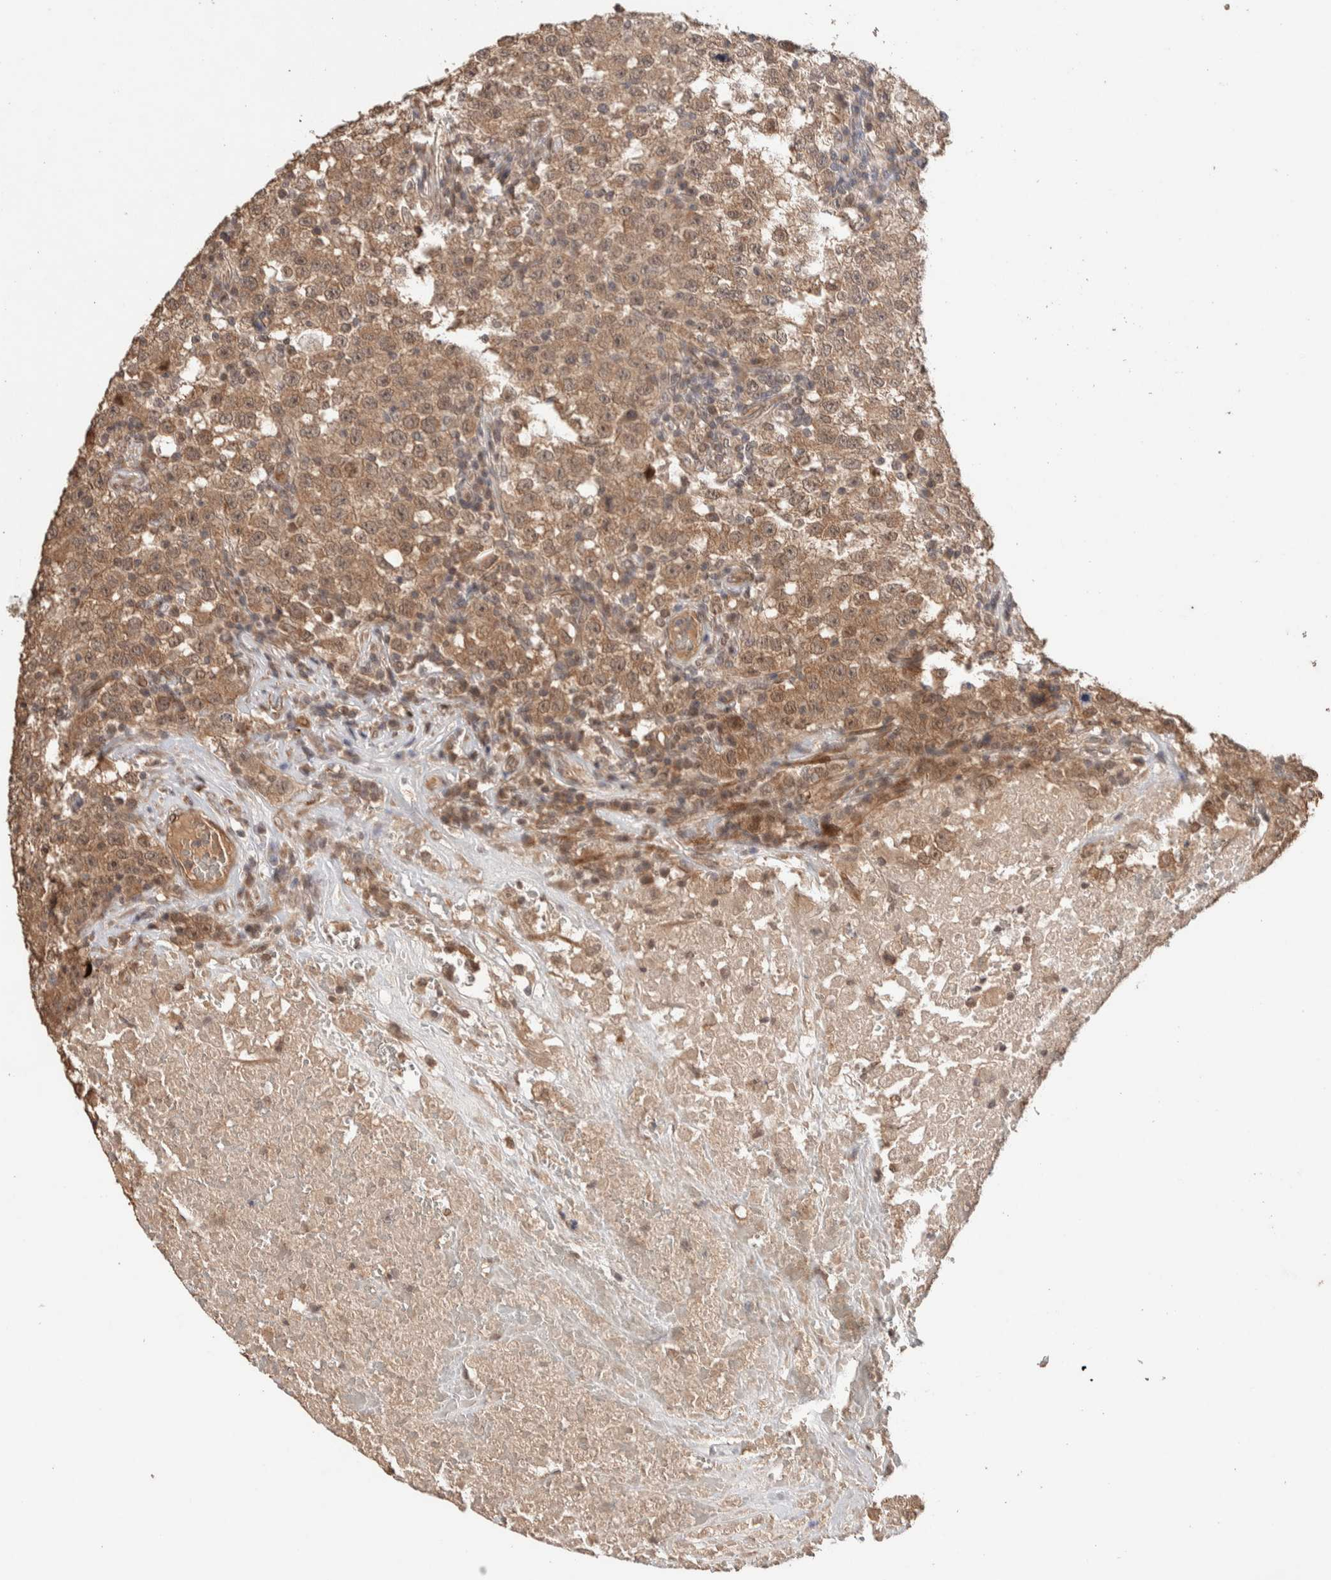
{"staining": {"intensity": "moderate", "quantity": ">75%", "location": "cytoplasmic/membranous,nuclear"}, "tissue": "testis cancer", "cell_type": "Tumor cells", "image_type": "cancer", "snomed": [{"axis": "morphology", "description": "Seminoma, NOS"}, {"axis": "topography", "description": "Testis"}], "caption": "Immunohistochemical staining of testis cancer (seminoma) demonstrates medium levels of moderate cytoplasmic/membranous and nuclear protein positivity in about >75% of tumor cells.", "gene": "PRDM15", "patient": {"sex": "male", "age": 22}}